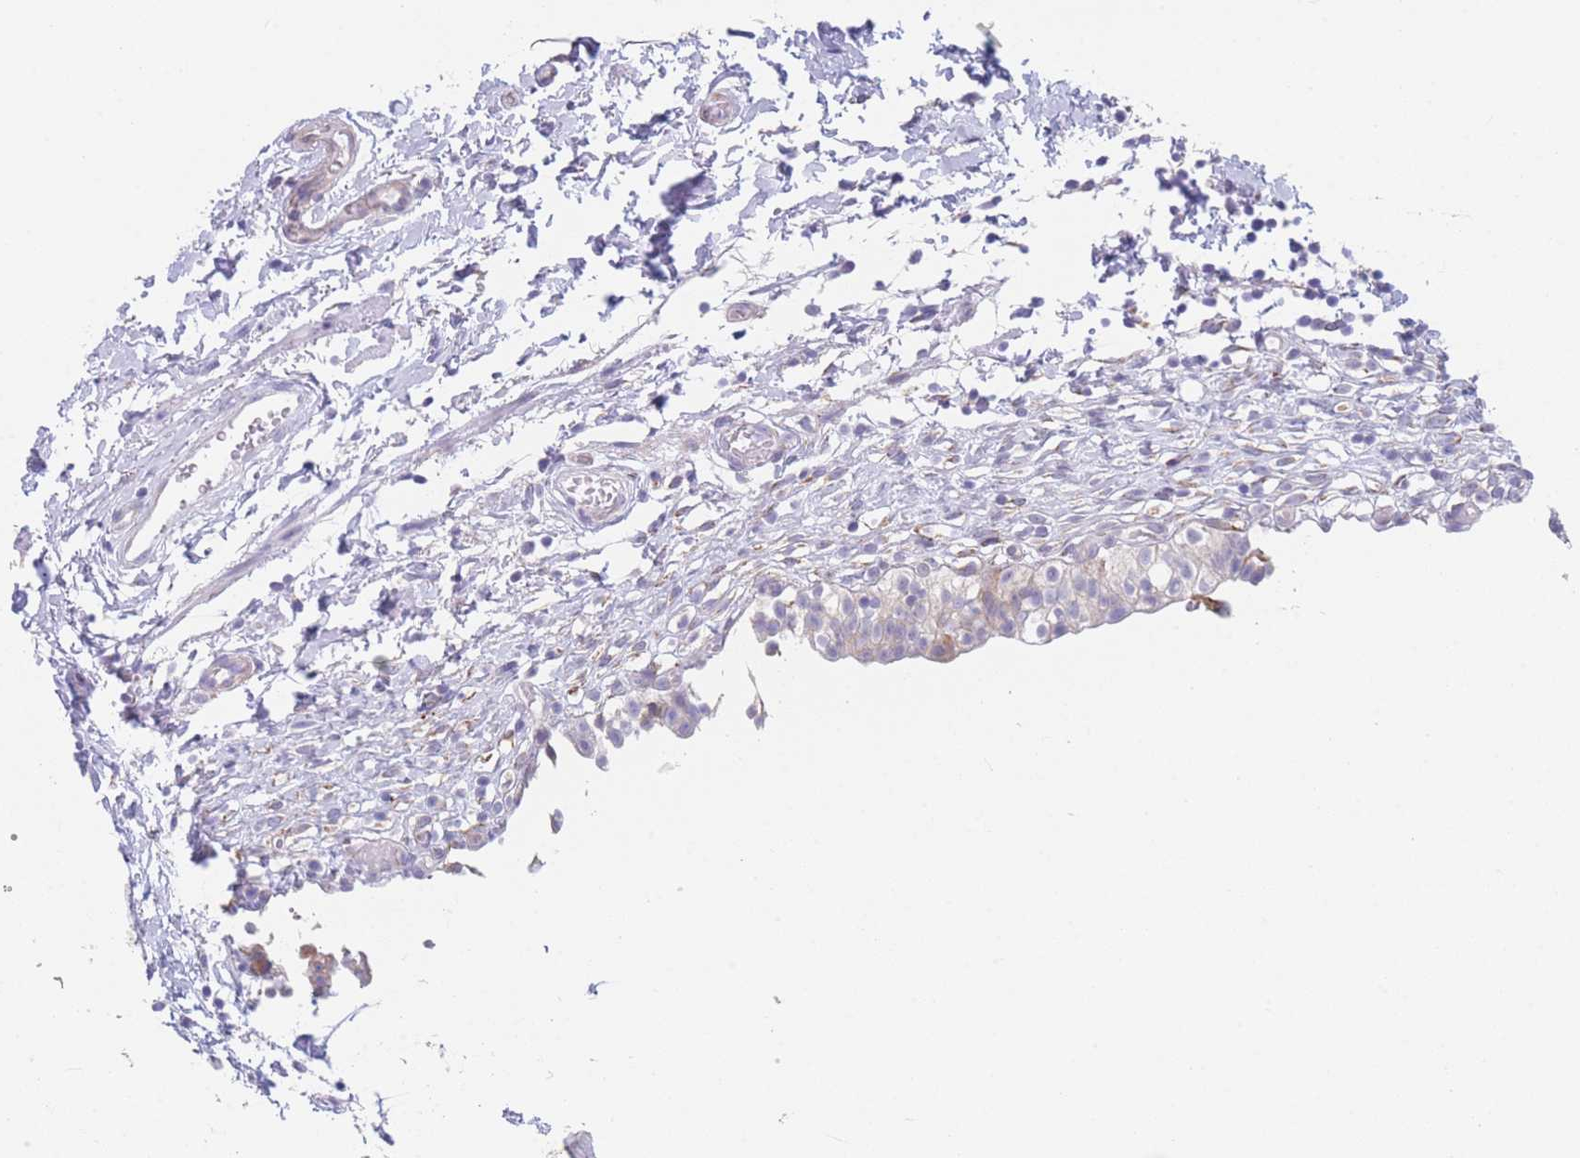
{"staining": {"intensity": "moderate", "quantity": "25%-75%", "location": "cytoplasmic/membranous"}, "tissue": "urinary bladder", "cell_type": "Urothelial cells", "image_type": "normal", "snomed": [{"axis": "morphology", "description": "Normal tissue, NOS"}, {"axis": "topography", "description": "Urinary bladder"}, {"axis": "topography", "description": "Peripheral nerve tissue"}], "caption": "This is a photomicrograph of immunohistochemistry (IHC) staining of benign urinary bladder, which shows moderate staining in the cytoplasmic/membranous of urothelial cells.", "gene": "AK9", "patient": {"sex": "male", "age": 55}}